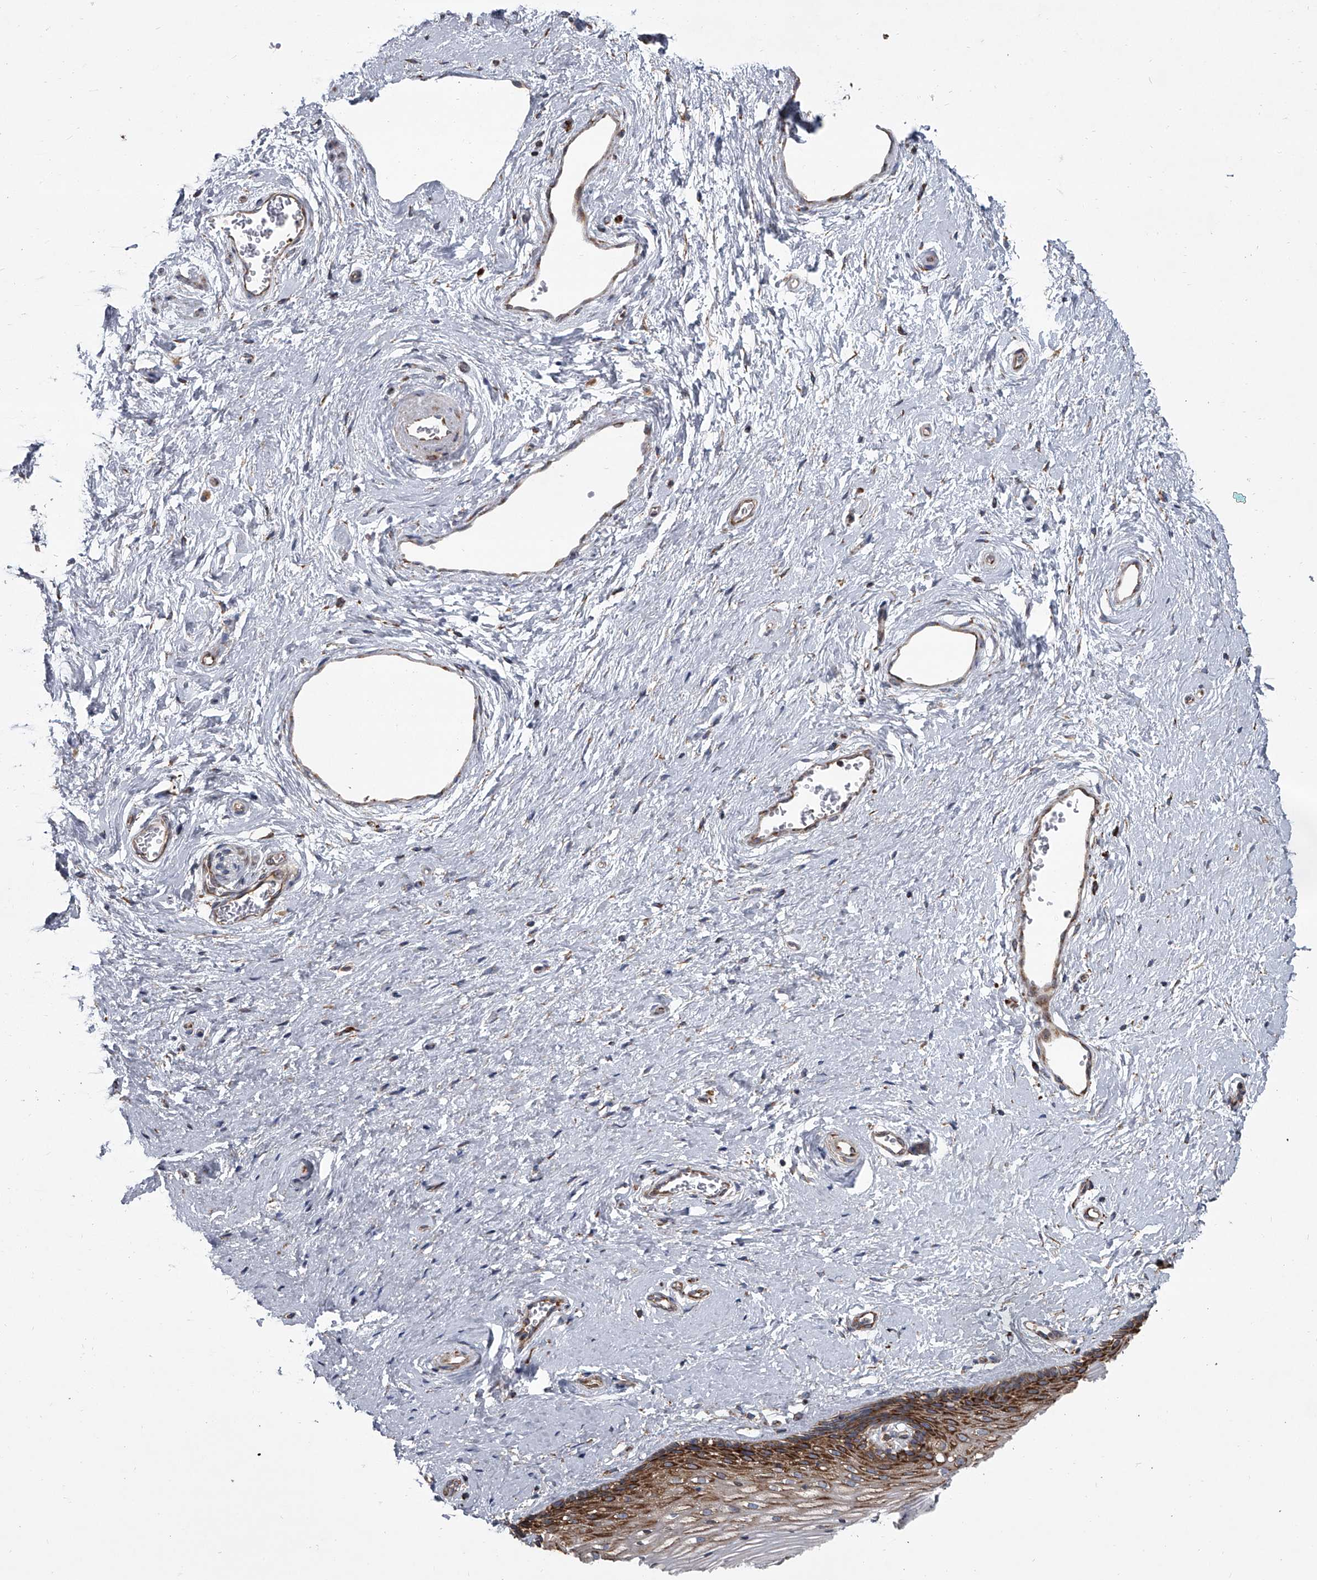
{"staining": {"intensity": "strong", "quantity": ">75%", "location": "cytoplasmic/membranous"}, "tissue": "vagina", "cell_type": "Squamous epithelial cells", "image_type": "normal", "snomed": [{"axis": "morphology", "description": "Normal tissue, NOS"}, {"axis": "topography", "description": "Vagina"}], "caption": "Vagina was stained to show a protein in brown. There is high levels of strong cytoplasmic/membranous staining in about >75% of squamous epithelial cells.", "gene": "ZC3H15", "patient": {"sex": "female", "age": 46}}